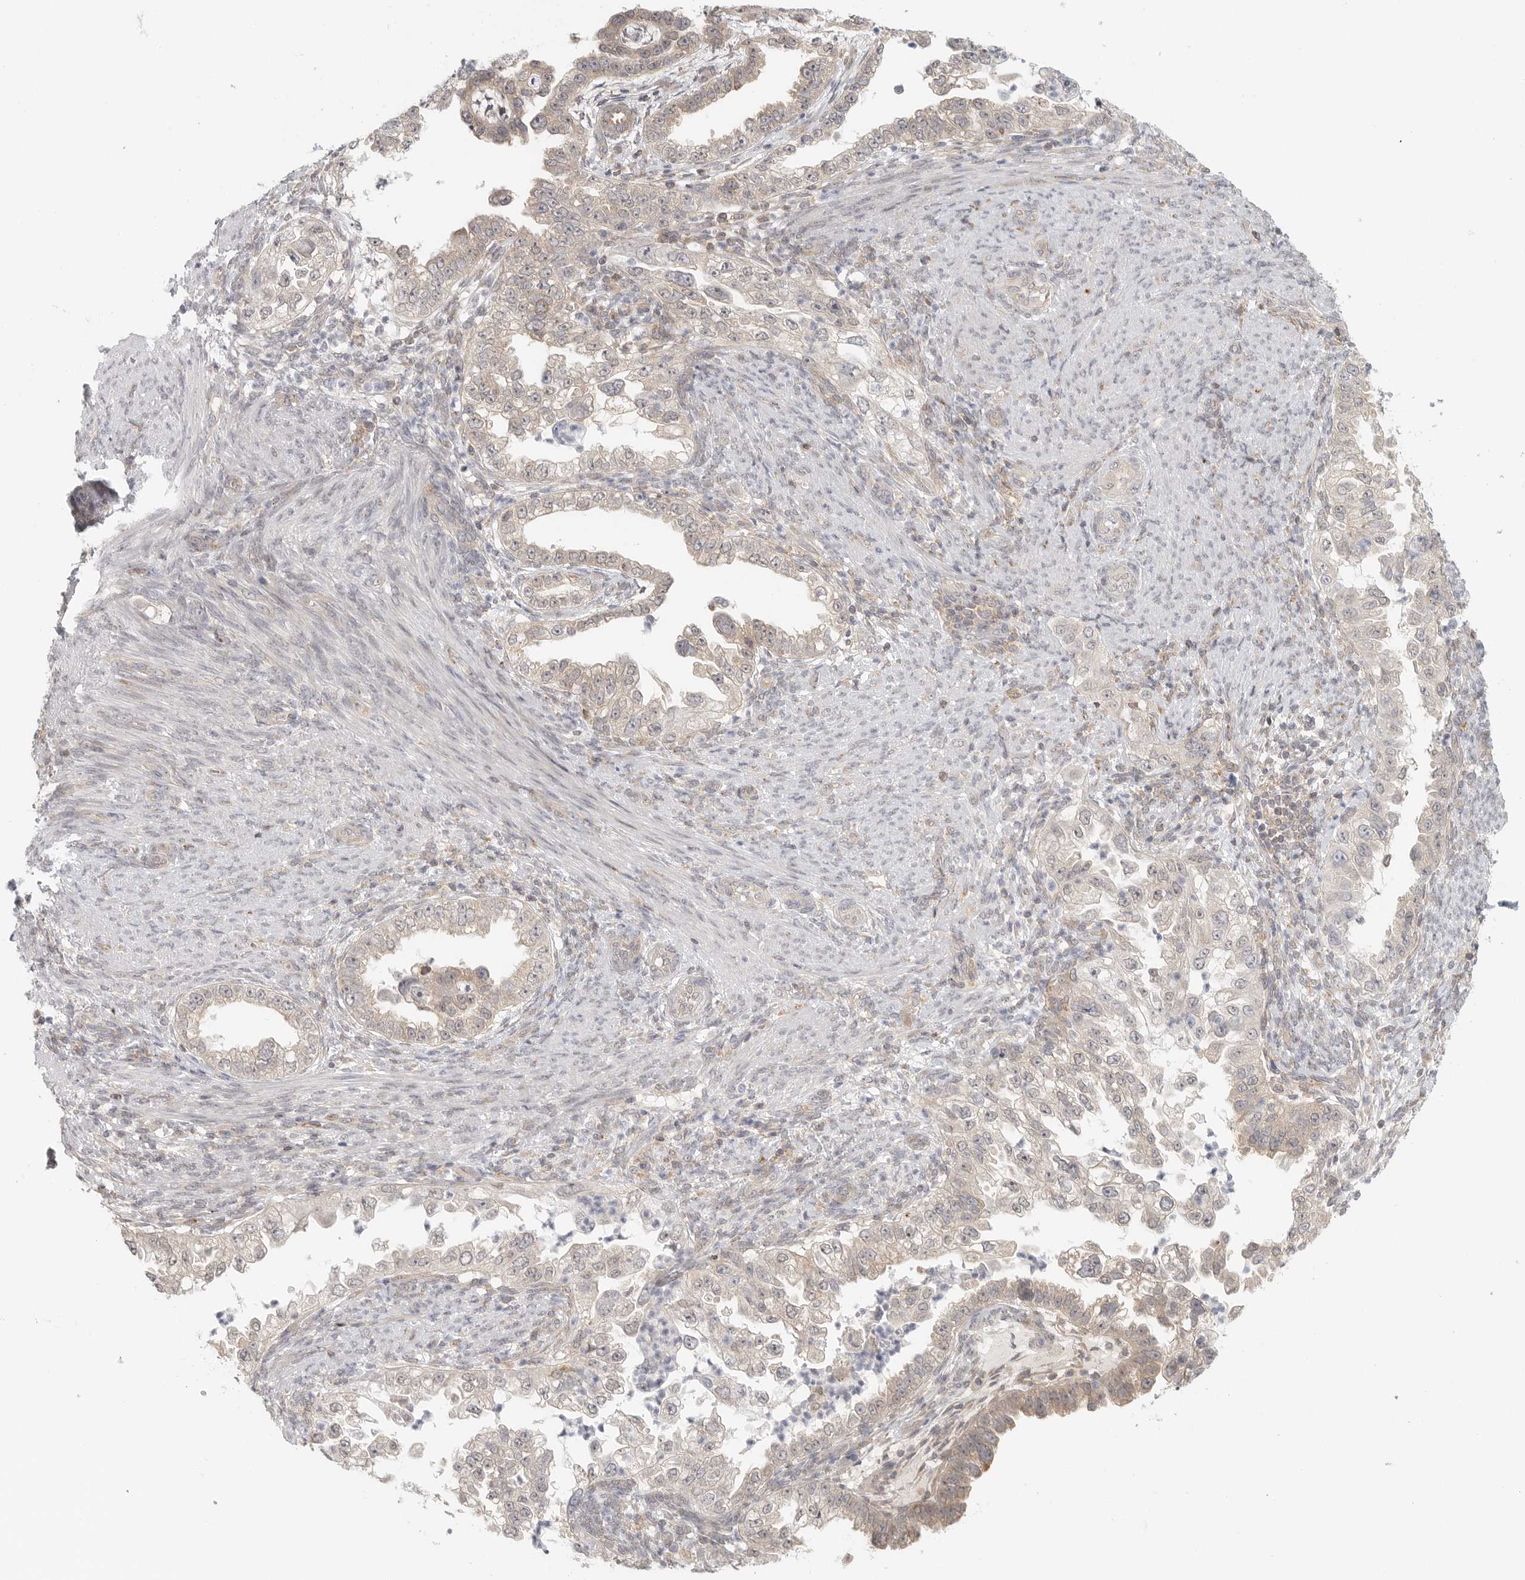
{"staining": {"intensity": "weak", "quantity": "<25%", "location": "cytoplasmic/membranous"}, "tissue": "endometrial cancer", "cell_type": "Tumor cells", "image_type": "cancer", "snomed": [{"axis": "morphology", "description": "Adenocarcinoma, NOS"}, {"axis": "topography", "description": "Endometrium"}], "caption": "Immunohistochemical staining of human adenocarcinoma (endometrial) demonstrates no significant staining in tumor cells.", "gene": "HDAC6", "patient": {"sex": "female", "age": 85}}